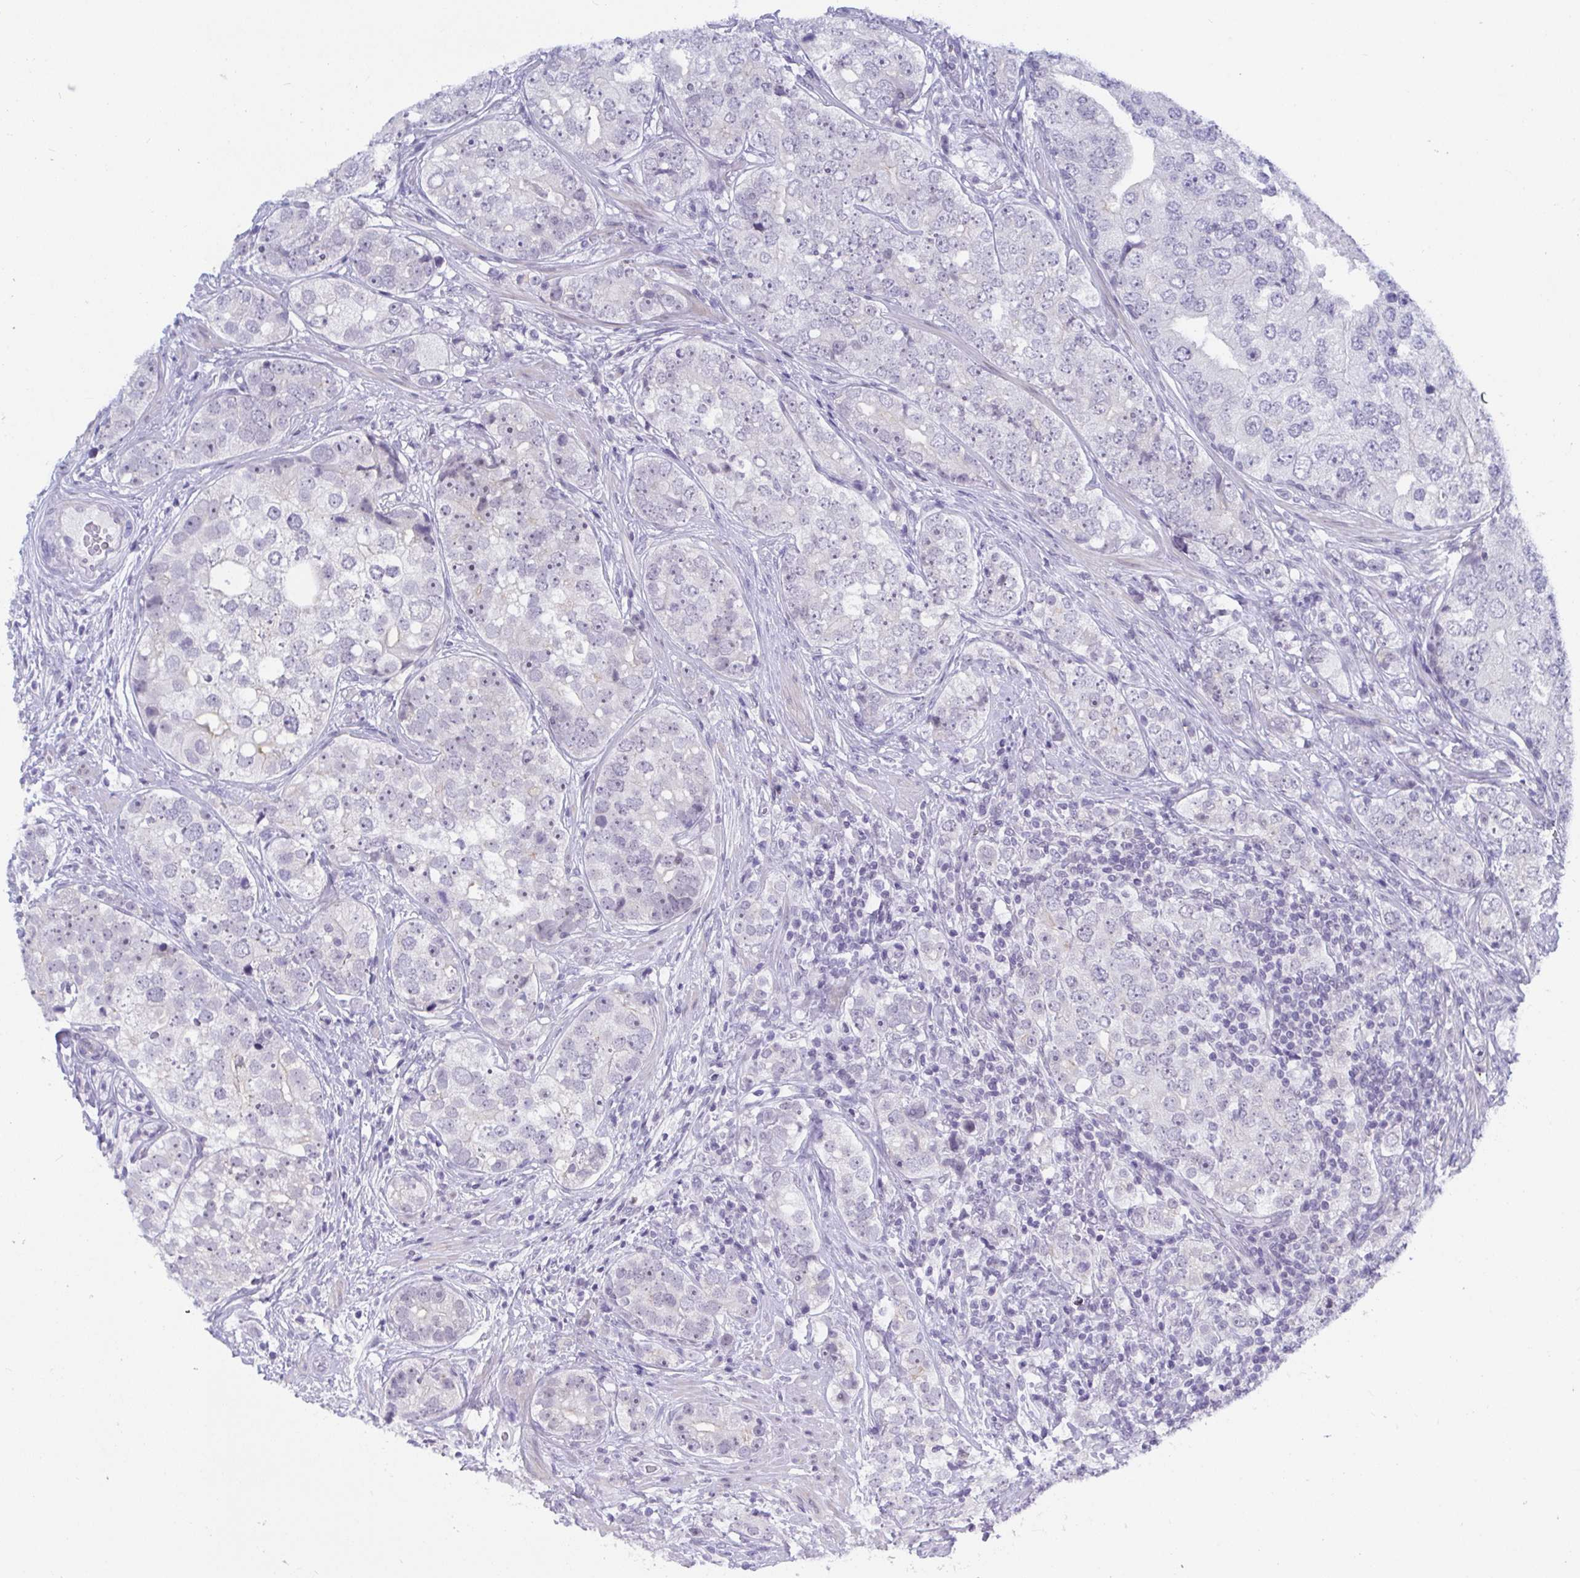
{"staining": {"intensity": "negative", "quantity": "none", "location": "none"}, "tissue": "prostate cancer", "cell_type": "Tumor cells", "image_type": "cancer", "snomed": [{"axis": "morphology", "description": "Adenocarcinoma, High grade"}, {"axis": "topography", "description": "Prostate"}], "caption": "Prostate cancer was stained to show a protein in brown. There is no significant expression in tumor cells.", "gene": "BMAL2", "patient": {"sex": "male", "age": 60}}